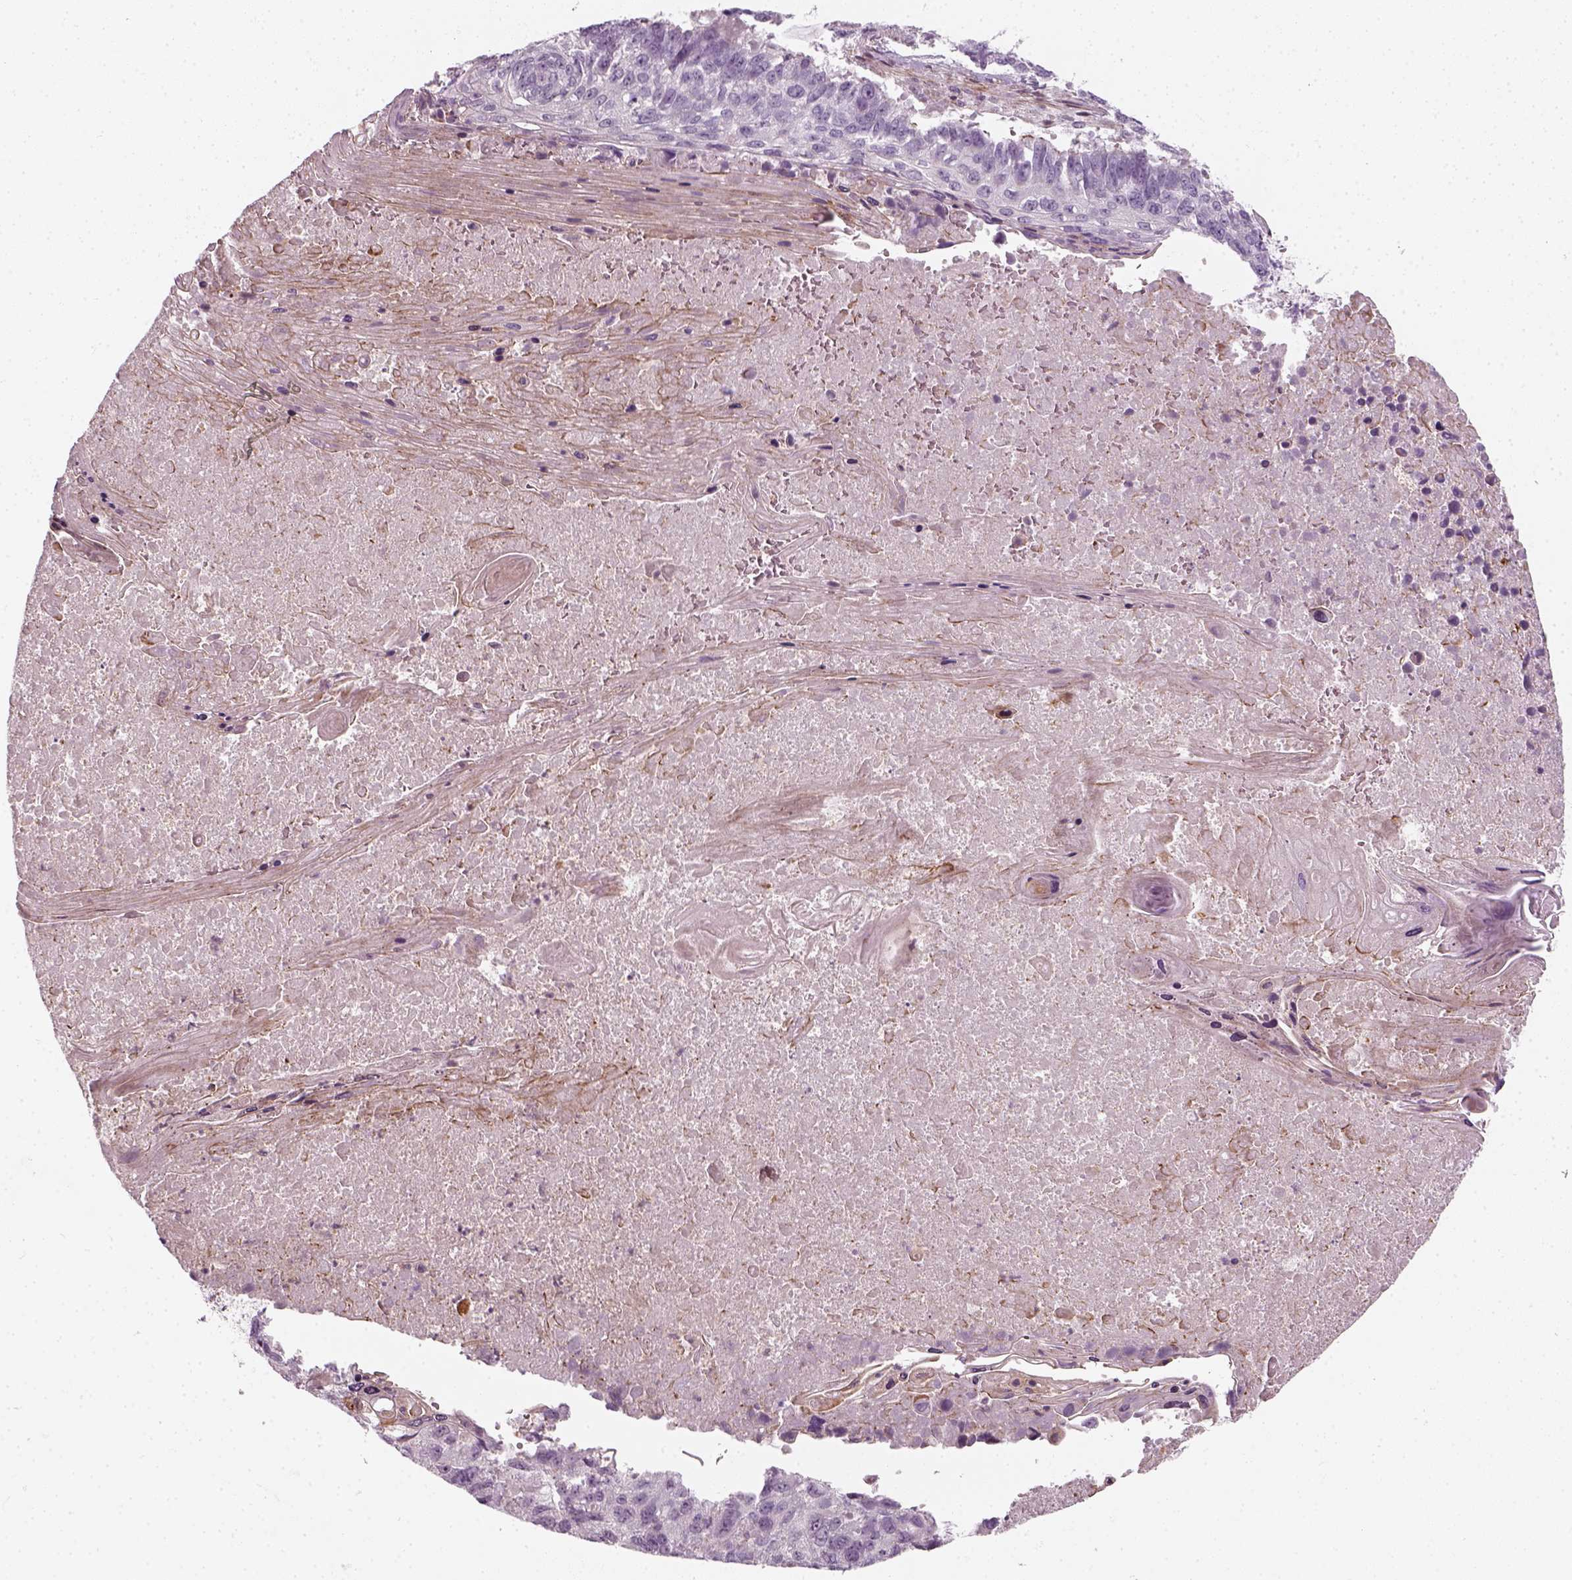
{"staining": {"intensity": "negative", "quantity": "none", "location": "none"}, "tissue": "lung cancer", "cell_type": "Tumor cells", "image_type": "cancer", "snomed": [{"axis": "morphology", "description": "Squamous cell carcinoma, NOS"}, {"axis": "topography", "description": "Lung"}], "caption": "Micrograph shows no protein staining in tumor cells of lung cancer tissue.", "gene": "DNASE1L1", "patient": {"sex": "male", "age": 73}}